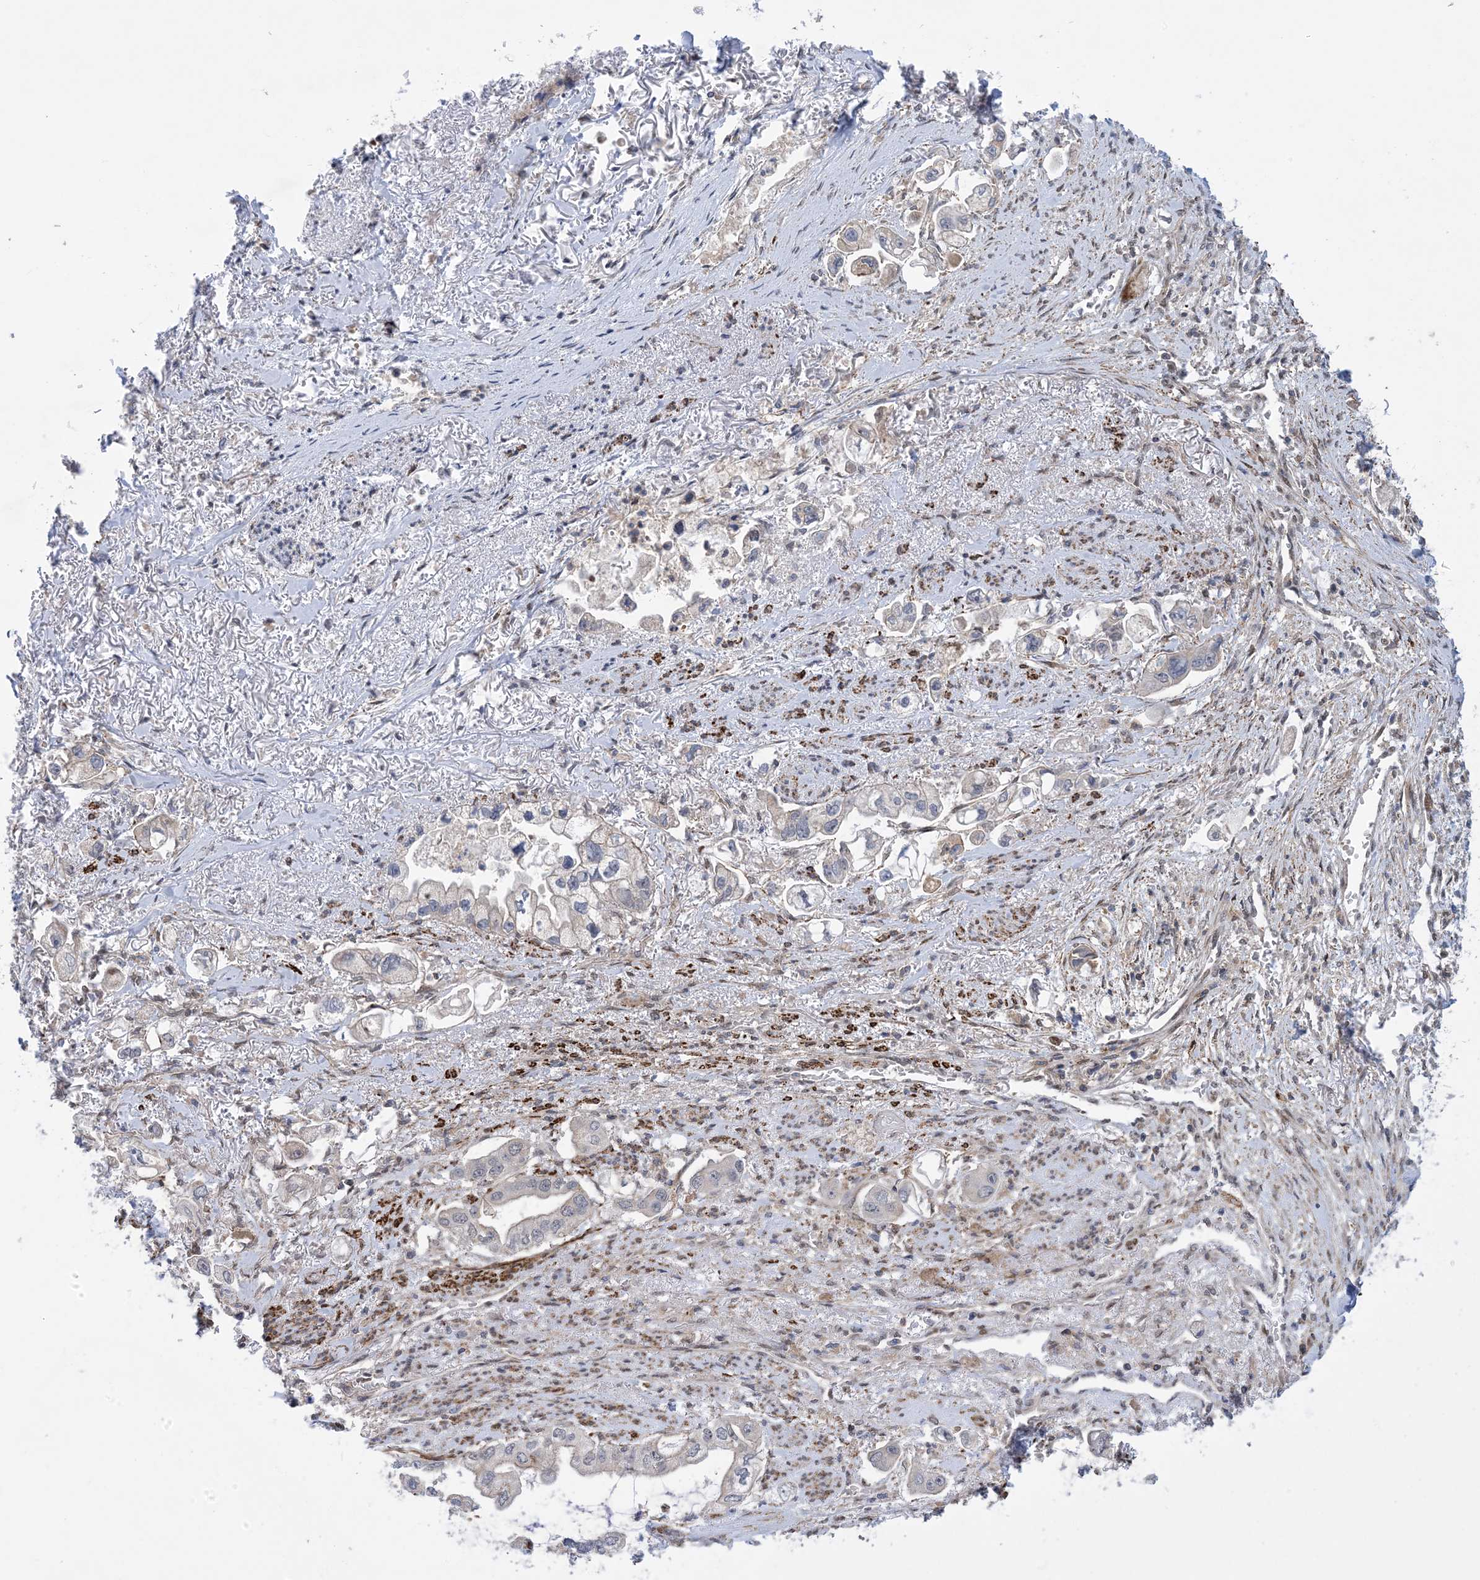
{"staining": {"intensity": "negative", "quantity": "none", "location": "none"}, "tissue": "stomach cancer", "cell_type": "Tumor cells", "image_type": "cancer", "snomed": [{"axis": "morphology", "description": "Adenocarcinoma, NOS"}, {"axis": "topography", "description": "Stomach"}], "caption": "This micrograph is of stomach cancer stained with IHC to label a protein in brown with the nuclei are counter-stained blue. There is no staining in tumor cells.", "gene": "ZNF8", "patient": {"sex": "male", "age": 62}}